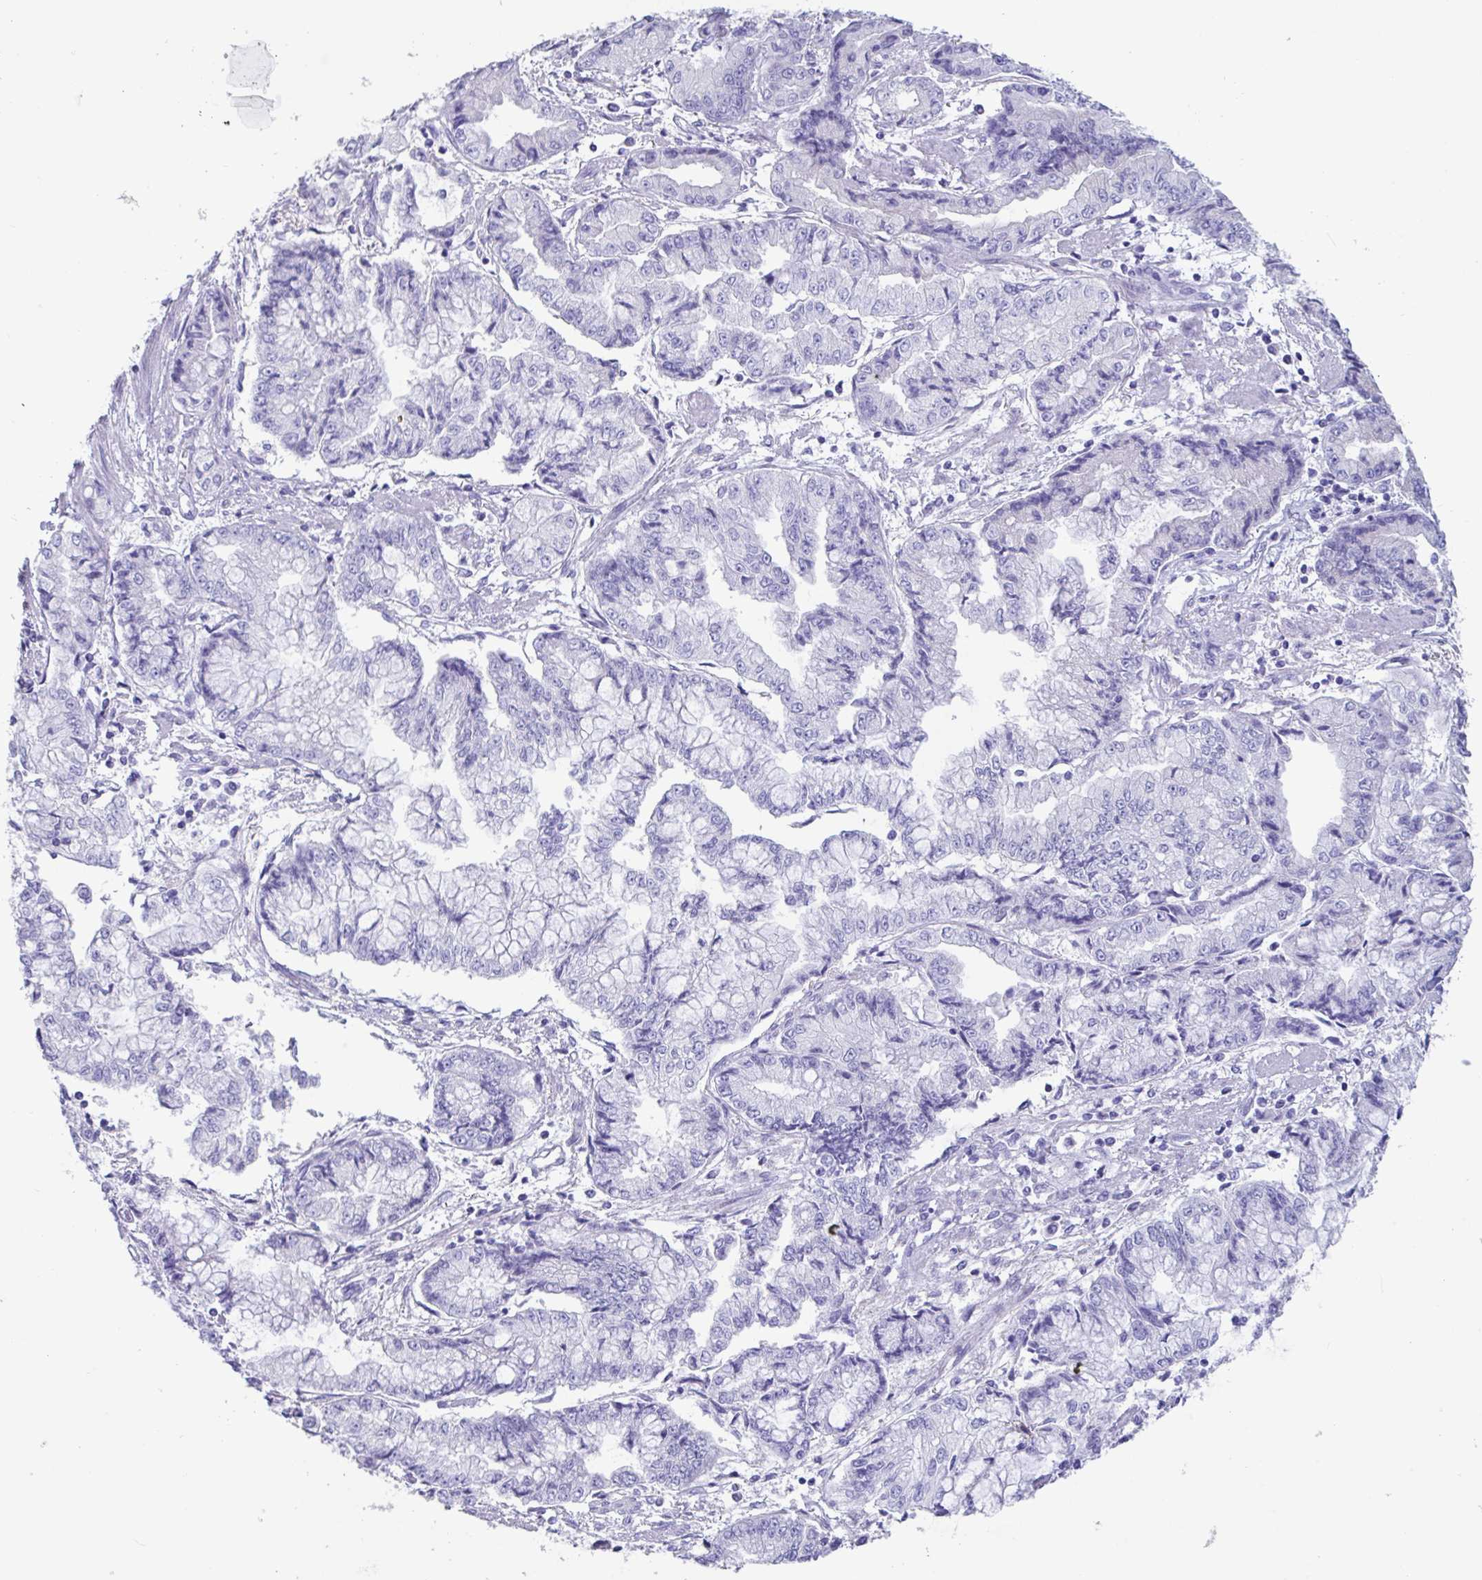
{"staining": {"intensity": "negative", "quantity": "none", "location": "none"}, "tissue": "stomach cancer", "cell_type": "Tumor cells", "image_type": "cancer", "snomed": [{"axis": "morphology", "description": "Adenocarcinoma, NOS"}, {"axis": "topography", "description": "Stomach, upper"}], "caption": "High power microscopy photomicrograph of an immunohistochemistry micrograph of stomach adenocarcinoma, revealing no significant positivity in tumor cells.", "gene": "TNNC1", "patient": {"sex": "female", "age": 74}}